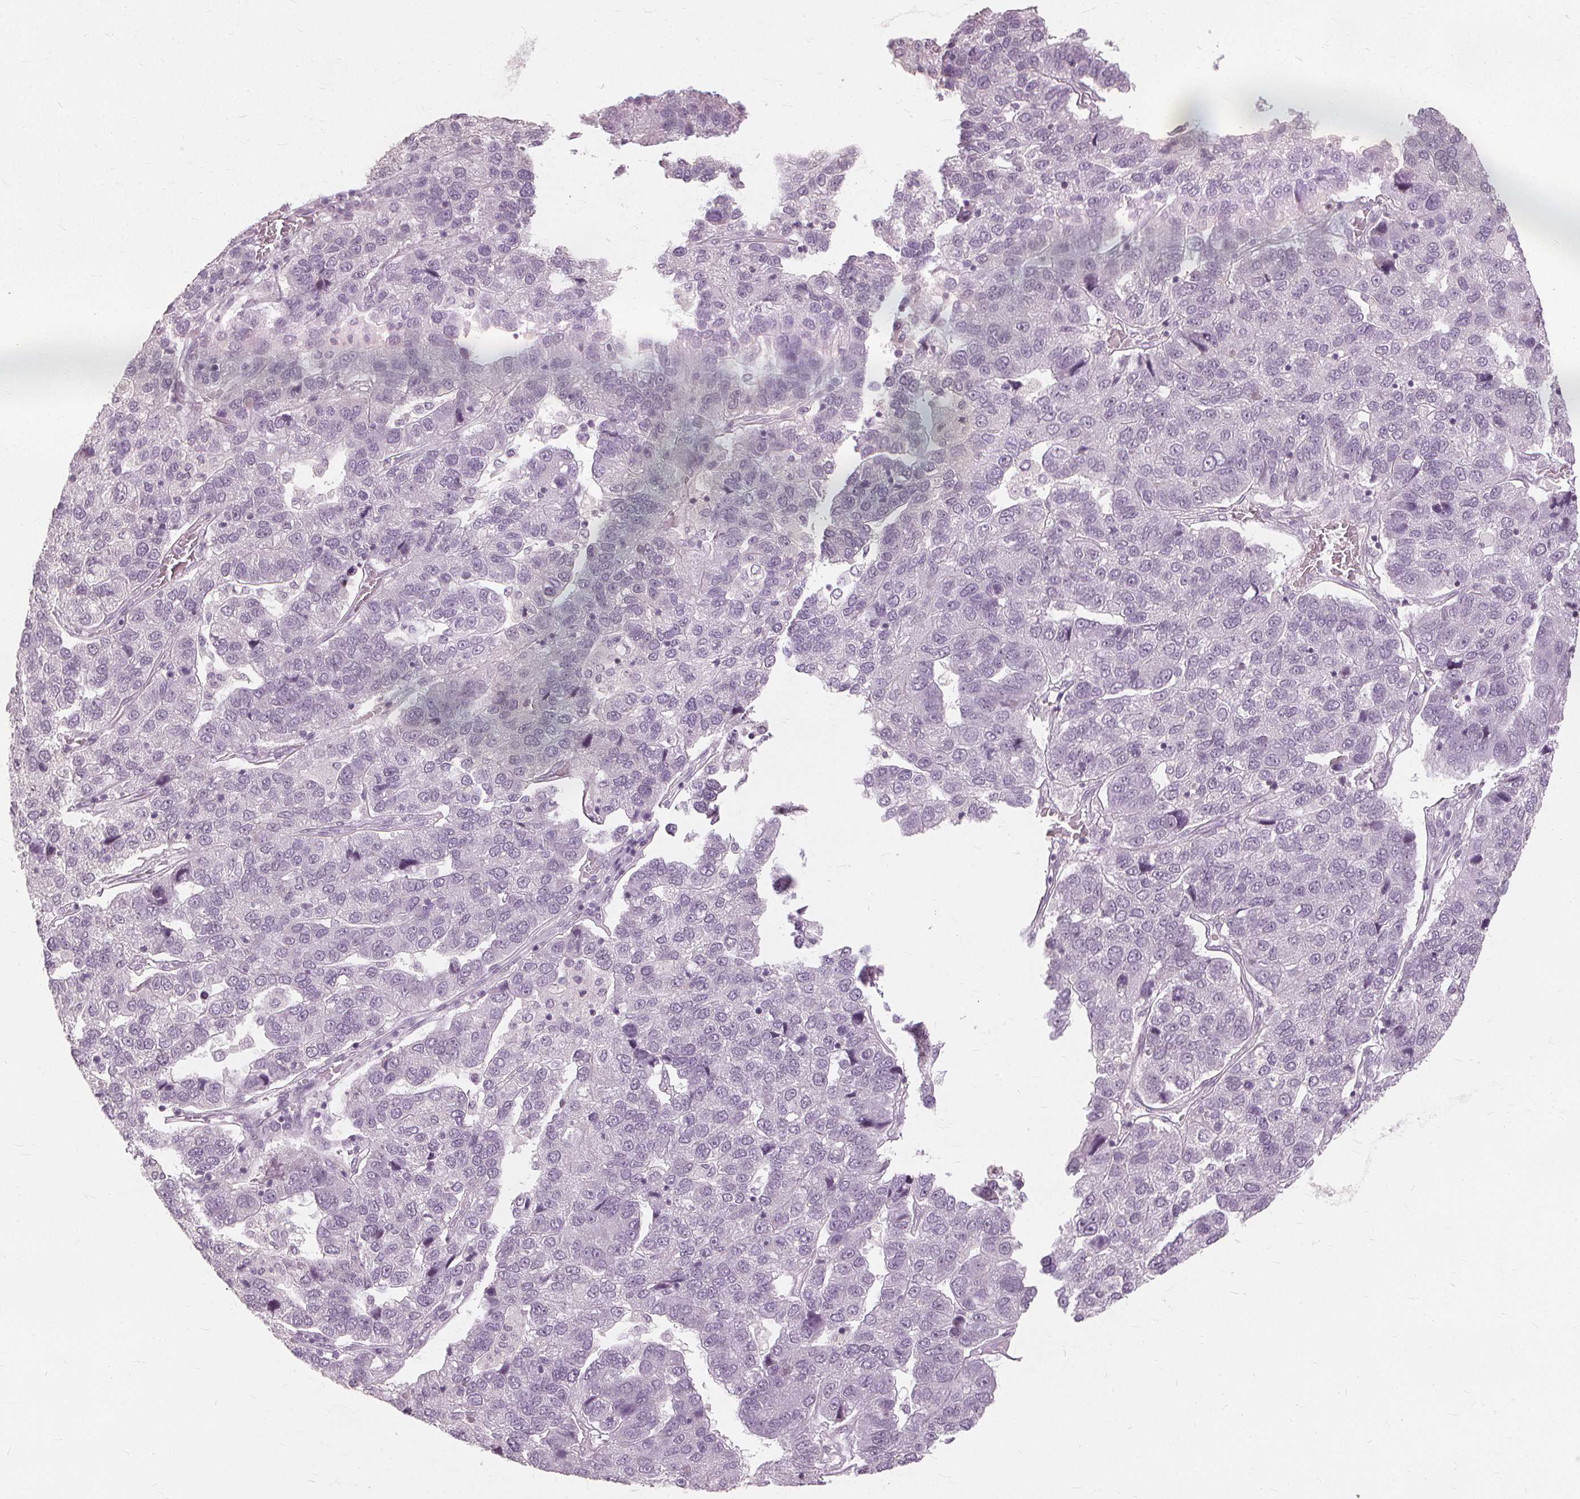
{"staining": {"intensity": "negative", "quantity": "none", "location": "none"}, "tissue": "pancreatic cancer", "cell_type": "Tumor cells", "image_type": "cancer", "snomed": [{"axis": "morphology", "description": "Adenocarcinoma, NOS"}, {"axis": "topography", "description": "Pancreas"}], "caption": "This is an immunohistochemistry (IHC) image of pancreatic cancer. There is no positivity in tumor cells.", "gene": "SFTPD", "patient": {"sex": "female", "age": 61}}